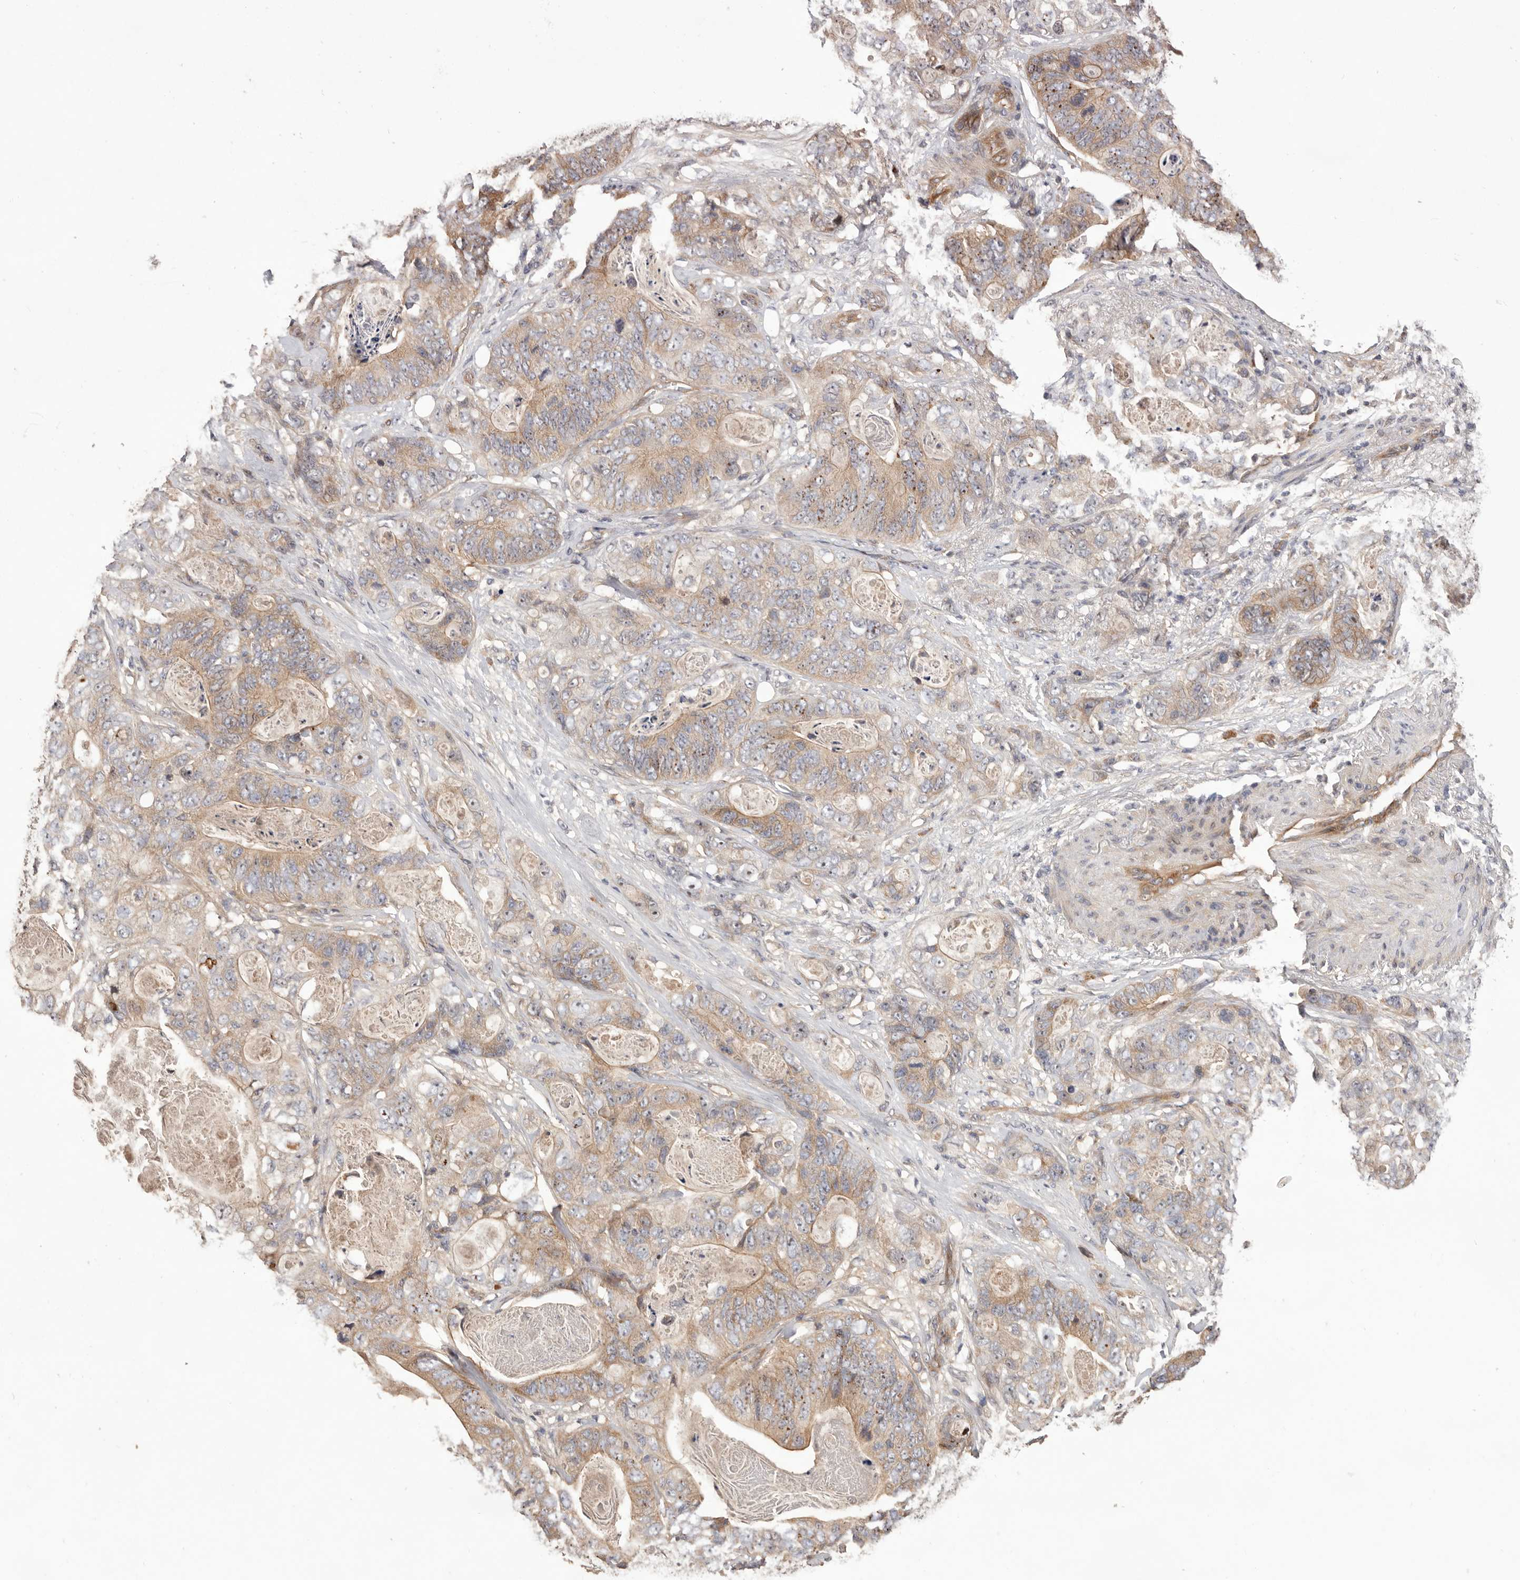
{"staining": {"intensity": "moderate", "quantity": ">75%", "location": "cytoplasmic/membranous,nuclear"}, "tissue": "stomach cancer", "cell_type": "Tumor cells", "image_type": "cancer", "snomed": [{"axis": "morphology", "description": "Normal tissue, NOS"}, {"axis": "morphology", "description": "Adenocarcinoma, NOS"}, {"axis": "topography", "description": "Stomach"}], "caption": "Immunohistochemistry image of neoplastic tissue: human stomach cancer stained using immunohistochemistry reveals medium levels of moderate protein expression localized specifically in the cytoplasmic/membranous and nuclear of tumor cells, appearing as a cytoplasmic/membranous and nuclear brown color.", "gene": "DOP1A", "patient": {"sex": "female", "age": 89}}